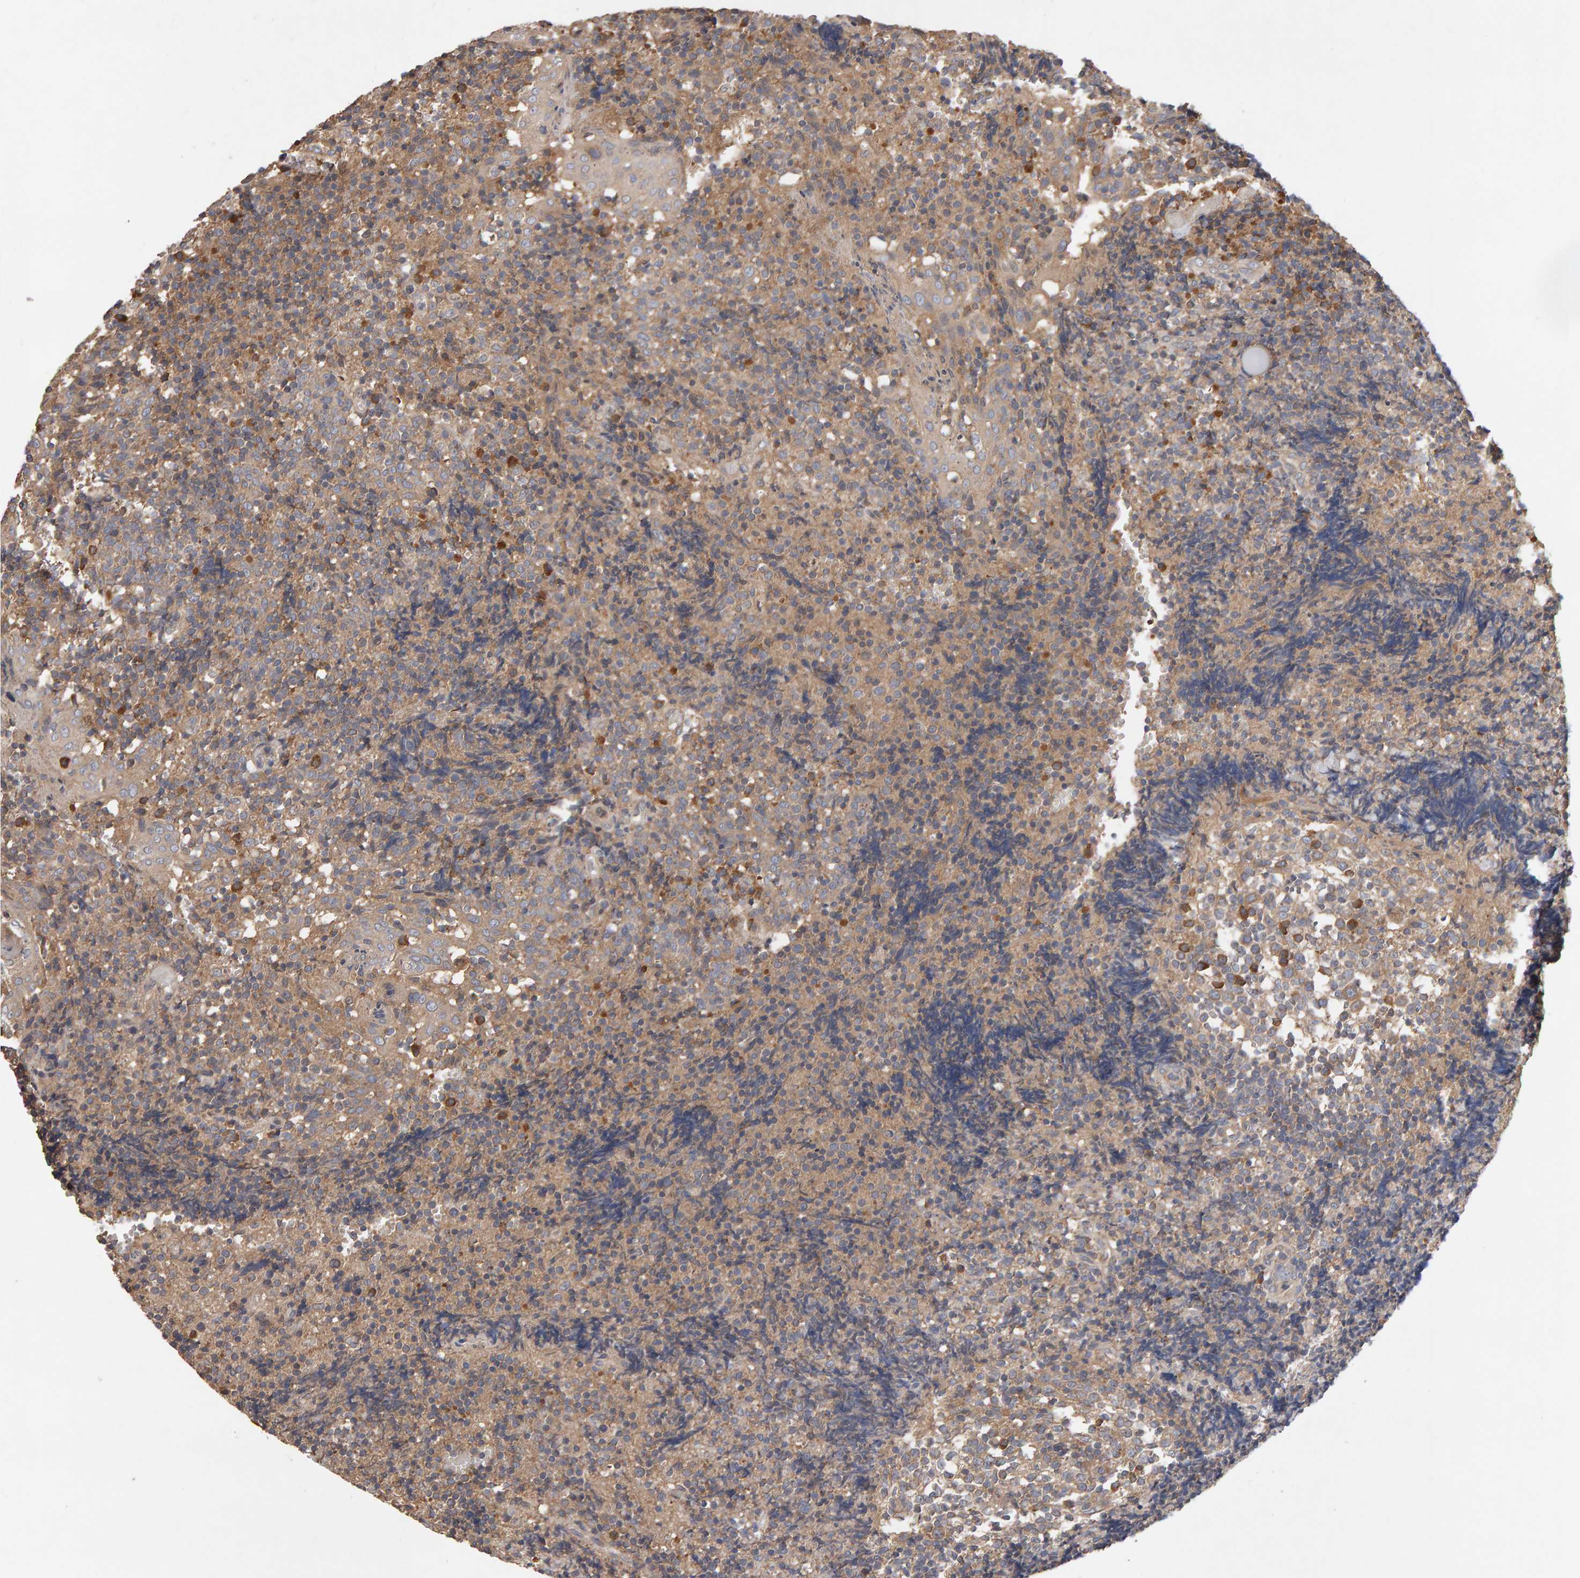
{"staining": {"intensity": "moderate", "quantity": ">75%", "location": "cytoplasmic/membranous"}, "tissue": "tonsil", "cell_type": "Germinal center cells", "image_type": "normal", "snomed": [{"axis": "morphology", "description": "Normal tissue, NOS"}, {"axis": "topography", "description": "Tonsil"}], "caption": "Human tonsil stained for a protein (brown) exhibits moderate cytoplasmic/membranous positive staining in about >75% of germinal center cells.", "gene": "RNF19A", "patient": {"sex": "female", "age": 19}}